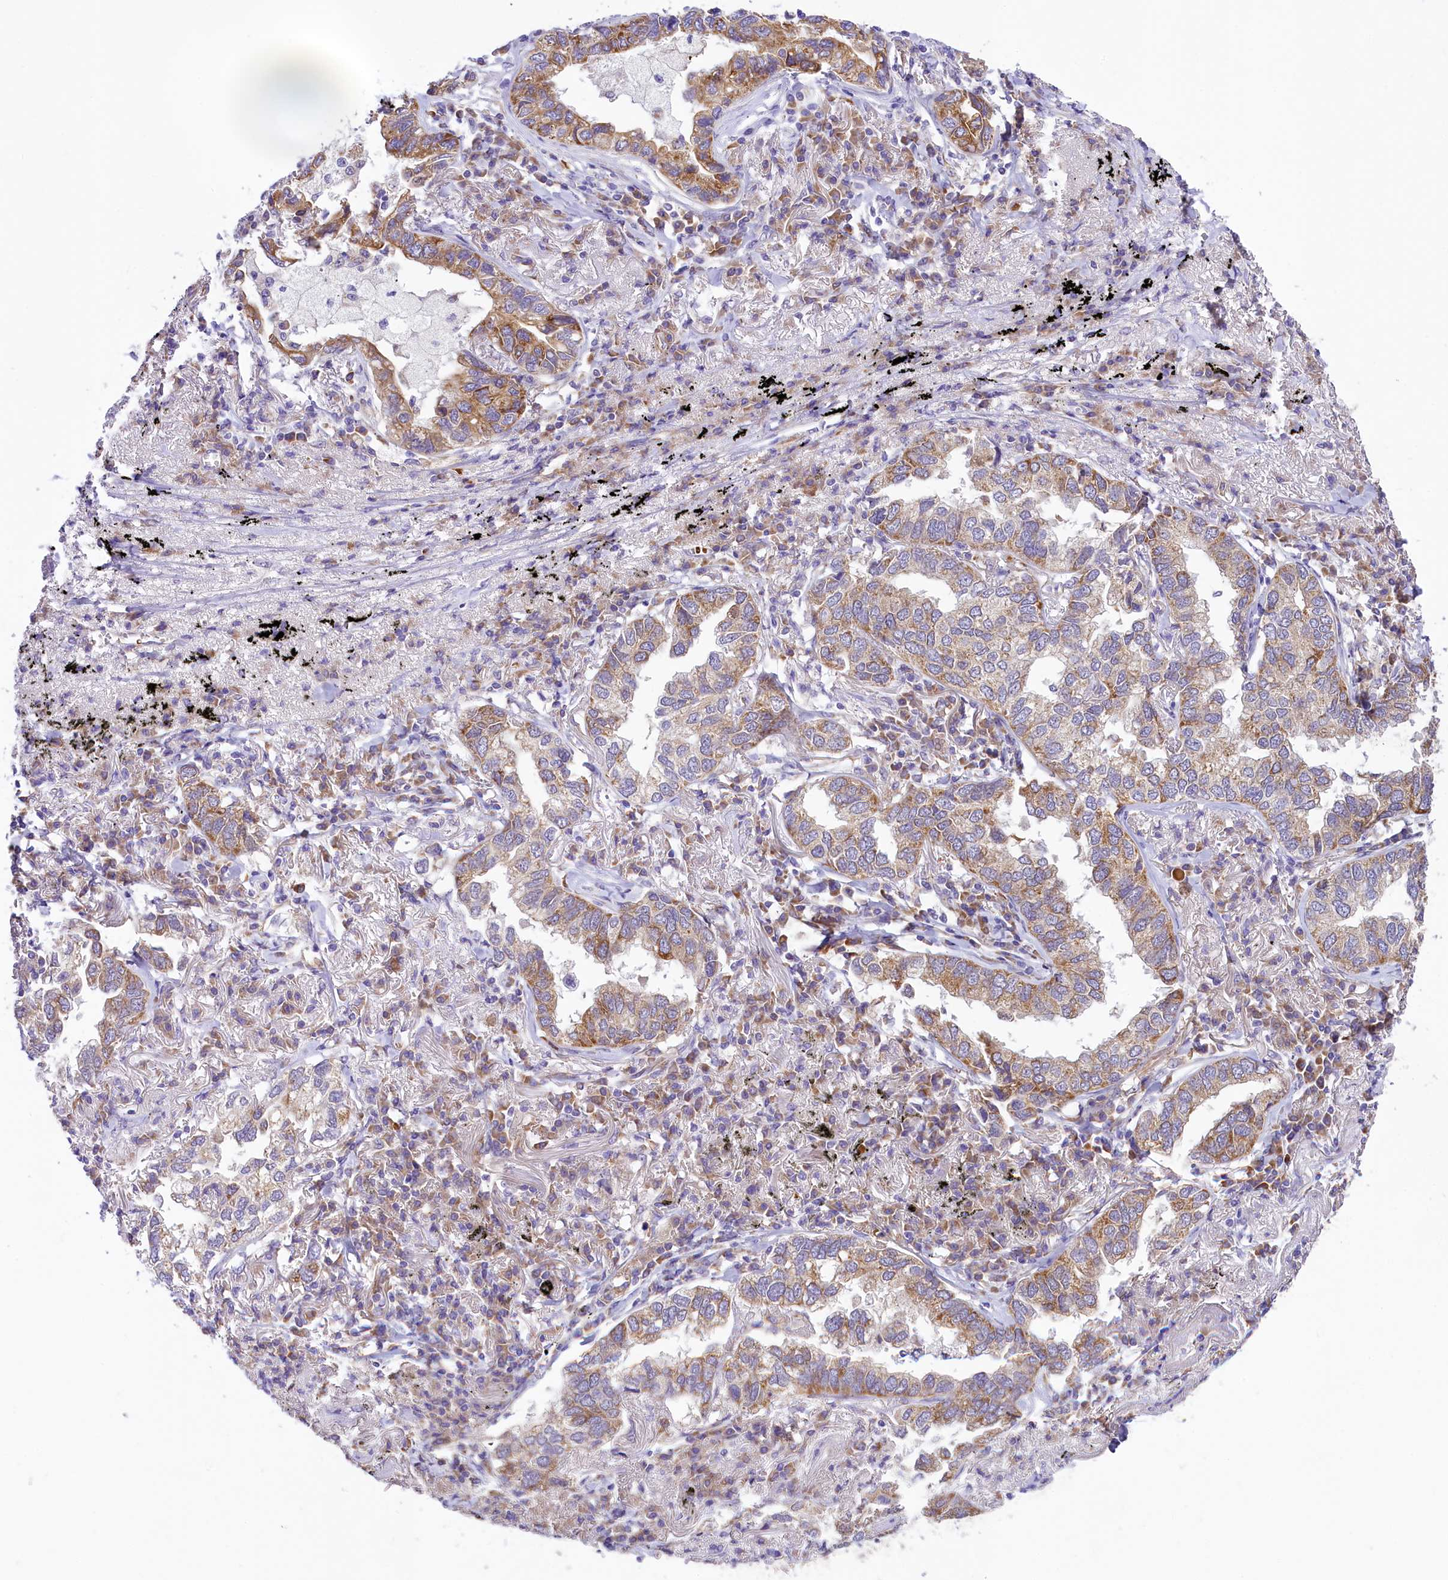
{"staining": {"intensity": "moderate", "quantity": ">75%", "location": "cytoplasmic/membranous"}, "tissue": "lung cancer", "cell_type": "Tumor cells", "image_type": "cancer", "snomed": [{"axis": "morphology", "description": "Adenocarcinoma, NOS"}, {"axis": "topography", "description": "Lung"}], "caption": "Protein staining displays moderate cytoplasmic/membranous expression in approximately >75% of tumor cells in lung cancer. (DAB (3,3'-diaminobenzidine) IHC, brown staining for protein, blue staining for nuclei).", "gene": "LARP4", "patient": {"sex": "male", "age": 65}}